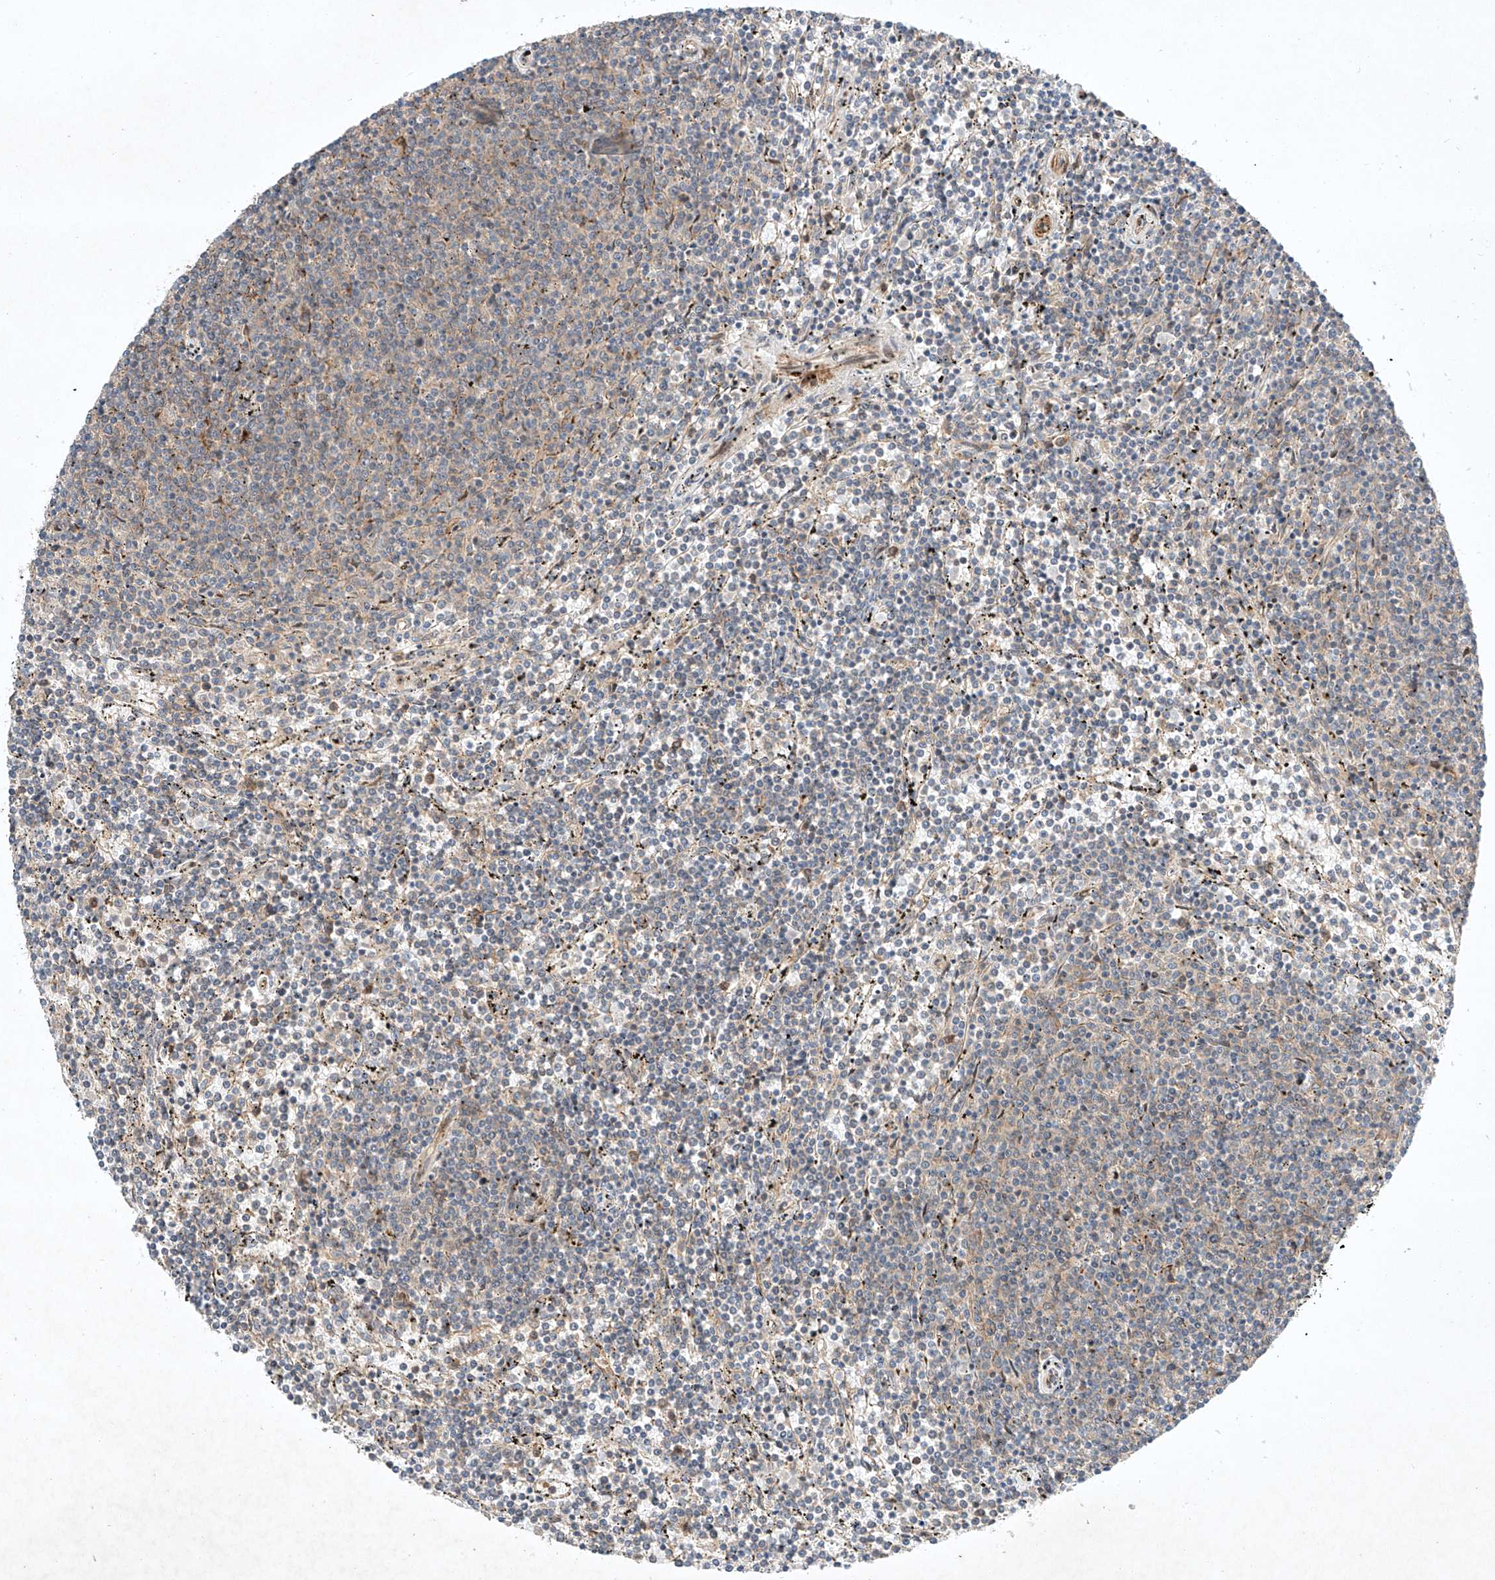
{"staining": {"intensity": "negative", "quantity": "none", "location": "none"}, "tissue": "lymphoma", "cell_type": "Tumor cells", "image_type": "cancer", "snomed": [{"axis": "morphology", "description": "Malignant lymphoma, non-Hodgkin's type, Low grade"}, {"axis": "topography", "description": "Spleen"}], "caption": "DAB immunohistochemical staining of low-grade malignant lymphoma, non-Hodgkin's type demonstrates no significant staining in tumor cells.", "gene": "ARHGAP33", "patient": {"sex": "female", "age": 50}}